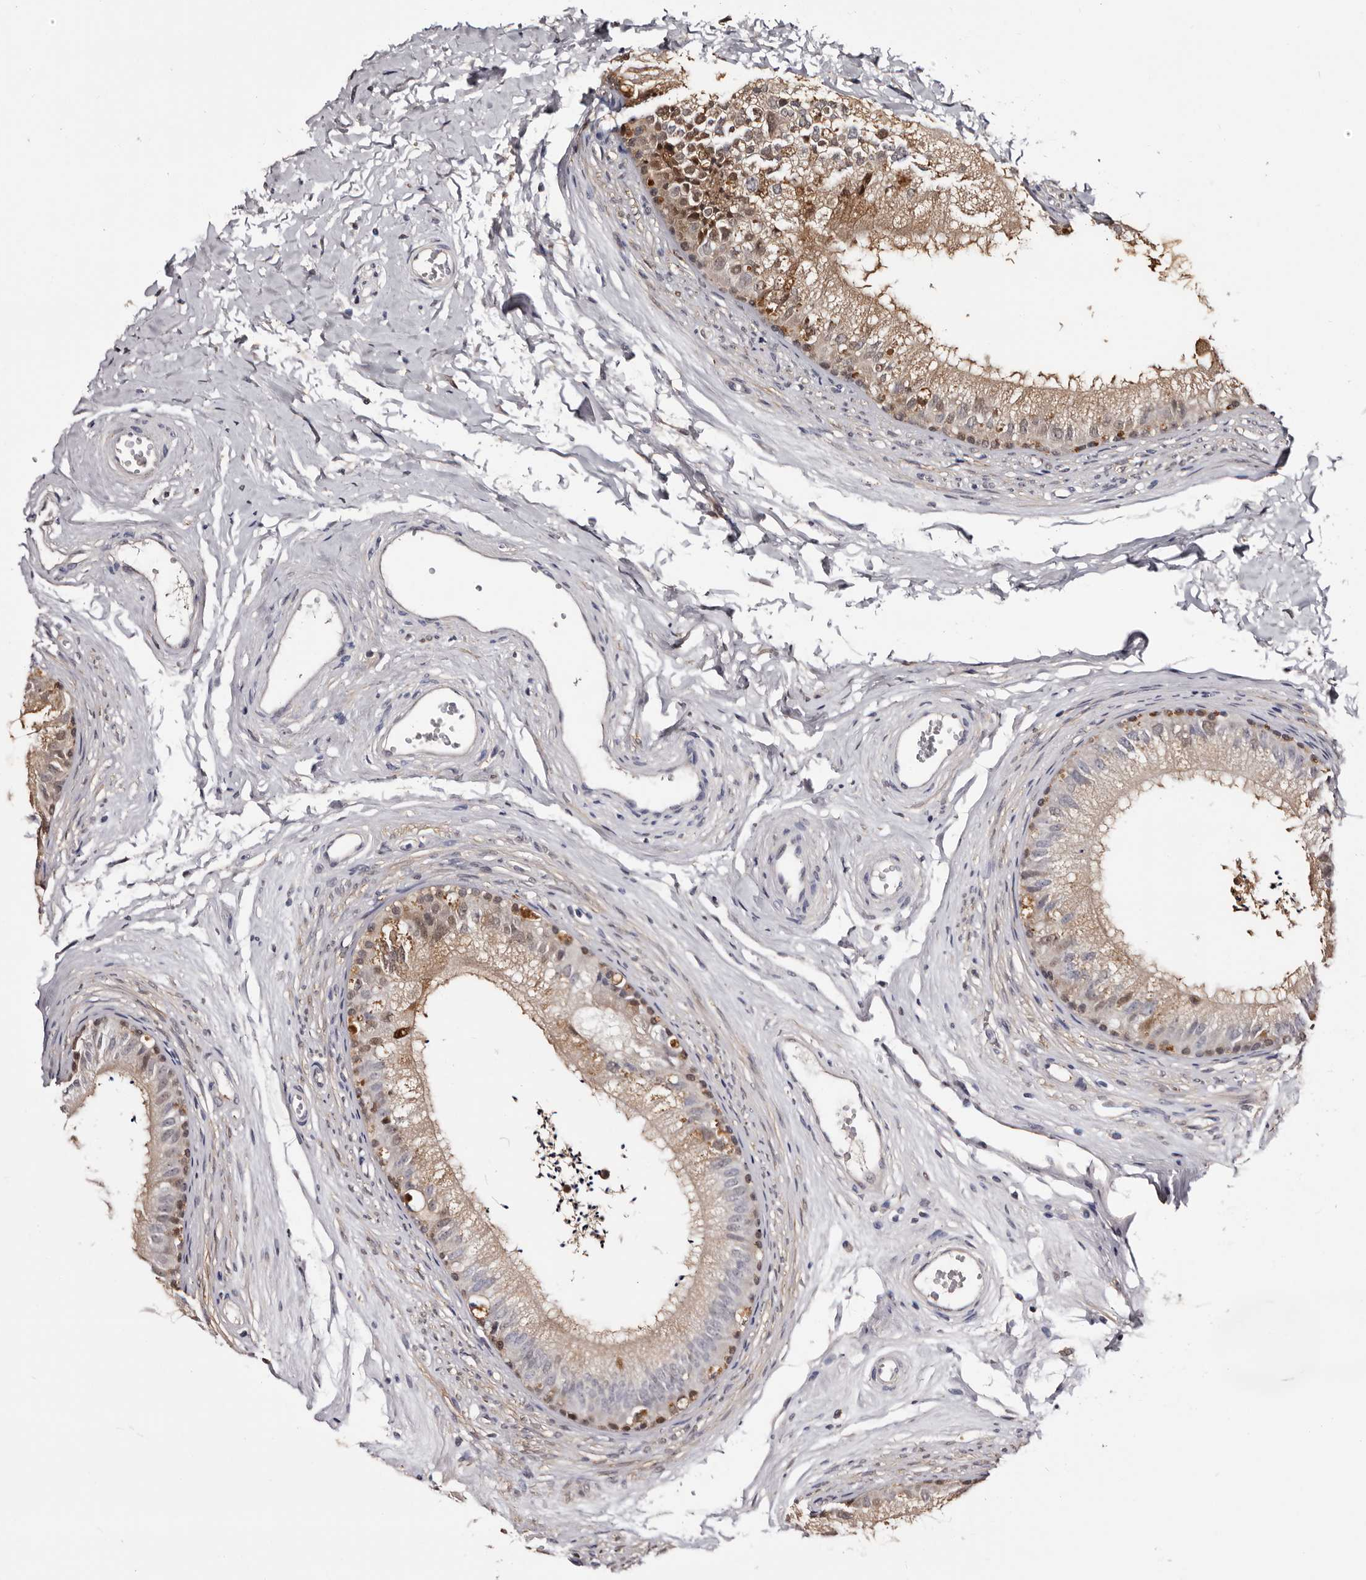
{"staining": {"intensity": "strong", "quantity": "25%-75%", "location": "cytoplasmic/membranous,nuclear"}, "tissue": "epididymis", "cell_type": "Glandular cells", "image_type": "normal", "snomed": [{"axis": "morphology", "description": "Normal tissue, NOS"}, {"axis": "topography", "description": "Epididymis"}], "caption": "Immunohistochemistry (IHC) micrograph of benign epididymis stained for a protein (brown), which shows high levels of strong cytoplasmic/membranous,nuclear staining in about 25%-75% of glandular cells.", "gene": "DNPH1", "patient": {"sex": "male", "age": 56}}